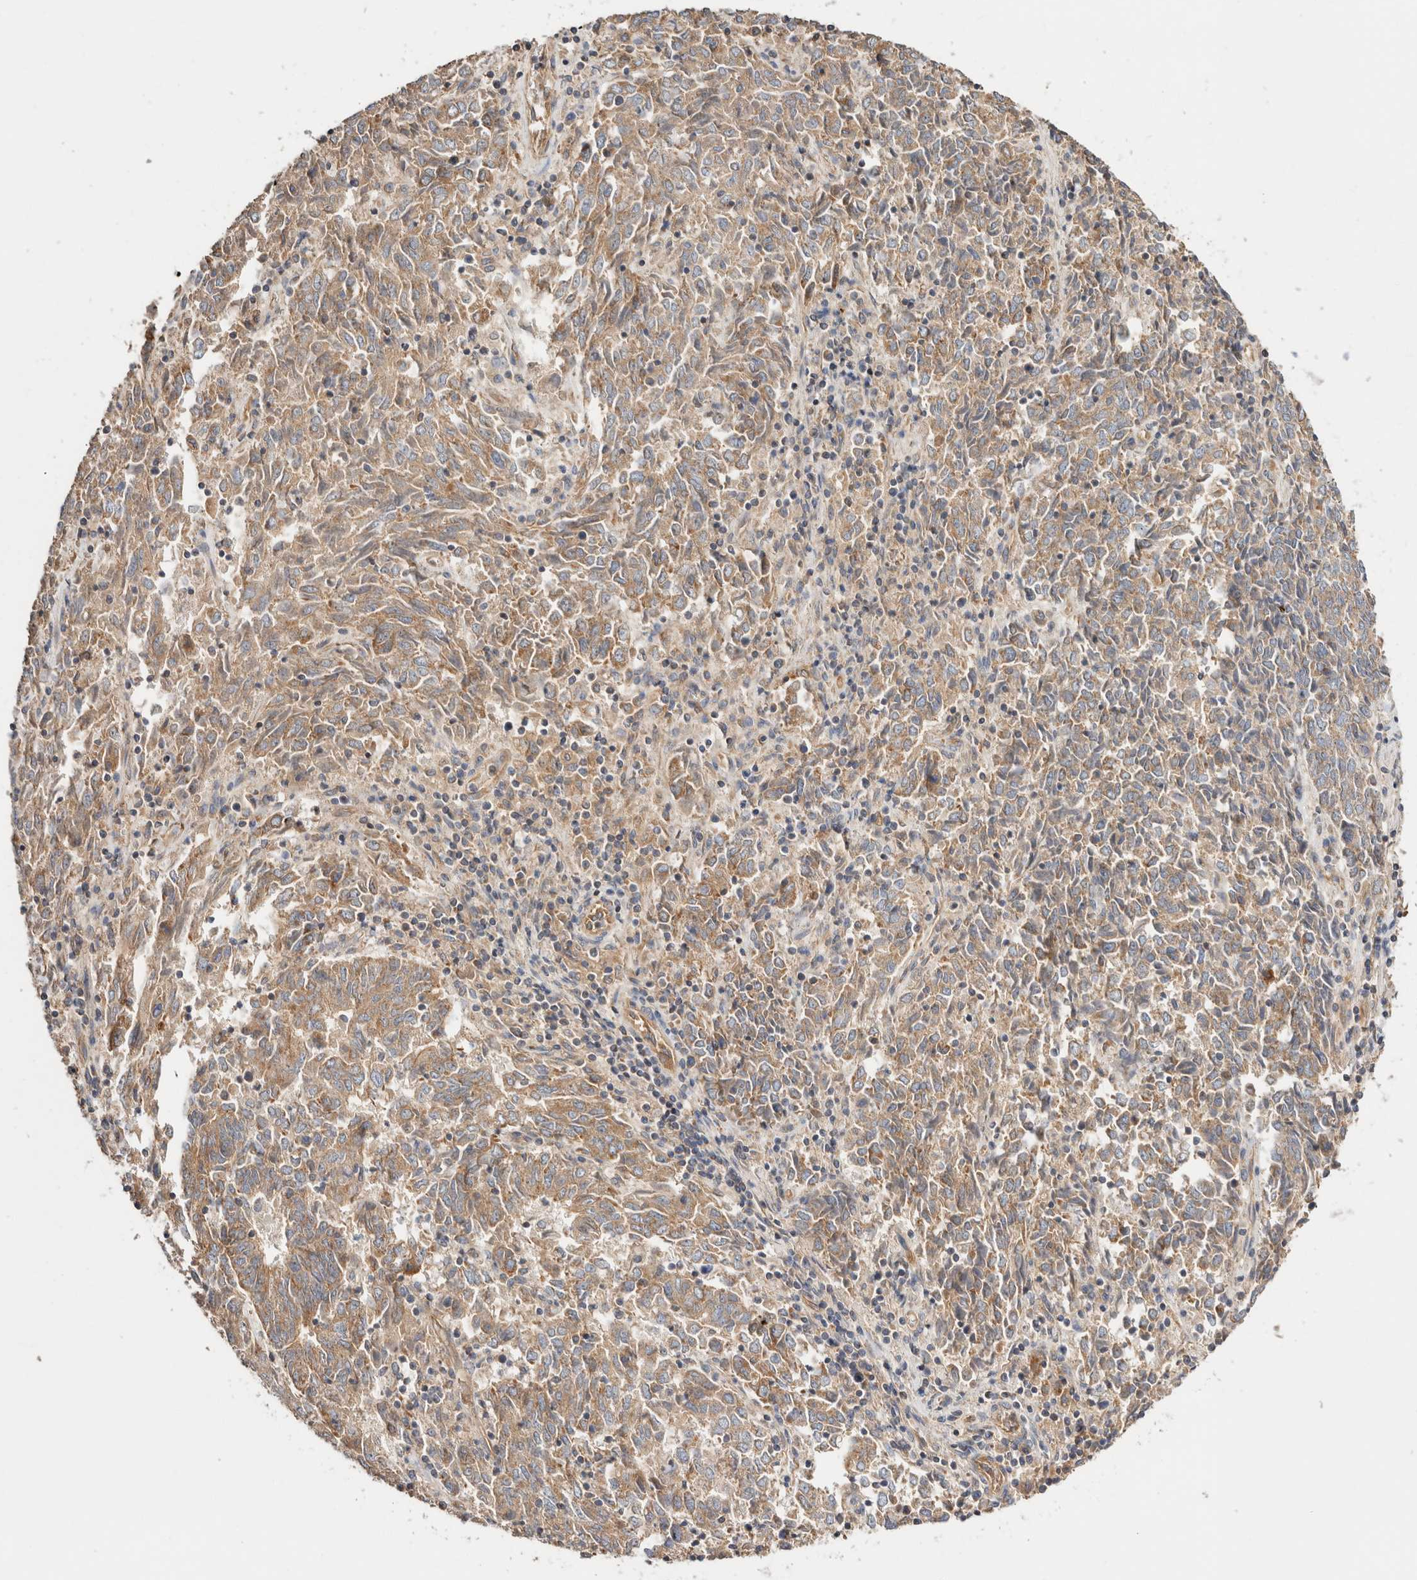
{"staining": {"intensity": "moderate", "quantity": ">75%", "location": "cytoplasmic/membranous"}, "tissue": "endometrial cancer", "cell_type": "Tumor cells", "image_type": "cancer", "snomed": [{"axis": "morphology", "description": "Adenocarcinoma, NOS"}, {"axis": "topography", "description": "Endometrium"}], "caption": "Approximately >75% of tumor cells in human endometrial adenocarcinoma exhibit moderate cytoplasmic/membranous protein staining as visualized by brown immunohistochemical staining.", "gene": "B3GNTL1", "patient": {"sex": "female", "age": 80}}